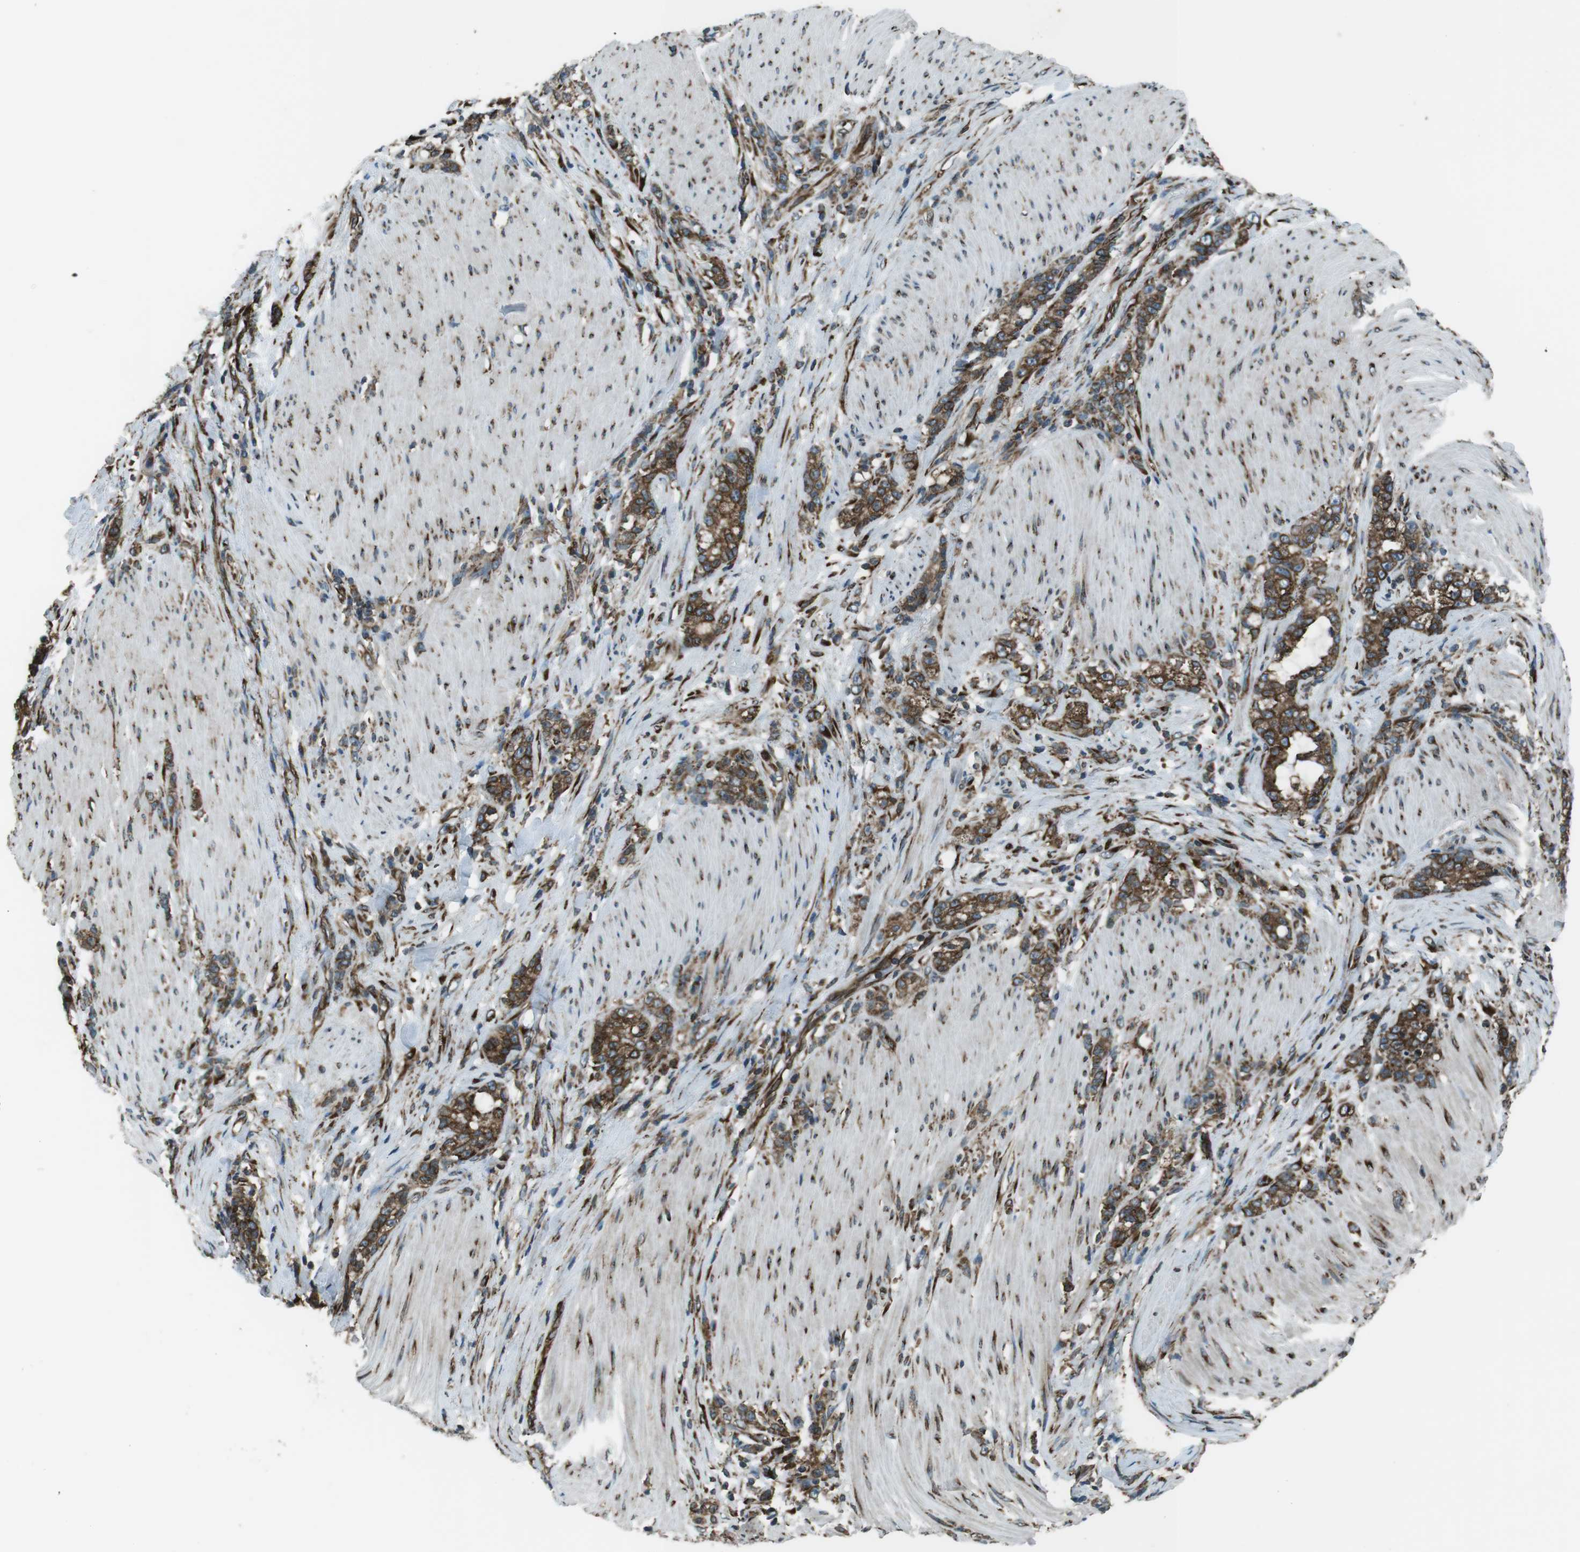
{"staining": {"intensity": "strong", "quantity": ">75%", "location": "cytoplasmic/membranous"}, "tissue": "stomach cancer", "cell_type": "Tumor cells", "image_type": "cancer", "snomed": [{"axis": "morphology", "description": "Adenocarcinoma, NOS"}, {"axis": "topography", "description": "Stomach, lower"}], "caption": "Stomach adenocarcinoma stained with IHC reveals strong cytoplasmic/membranous positivity in about >75% of tumor cells.", "gene": "KTN1", "patient": {"sex": "male", "age": 88}}